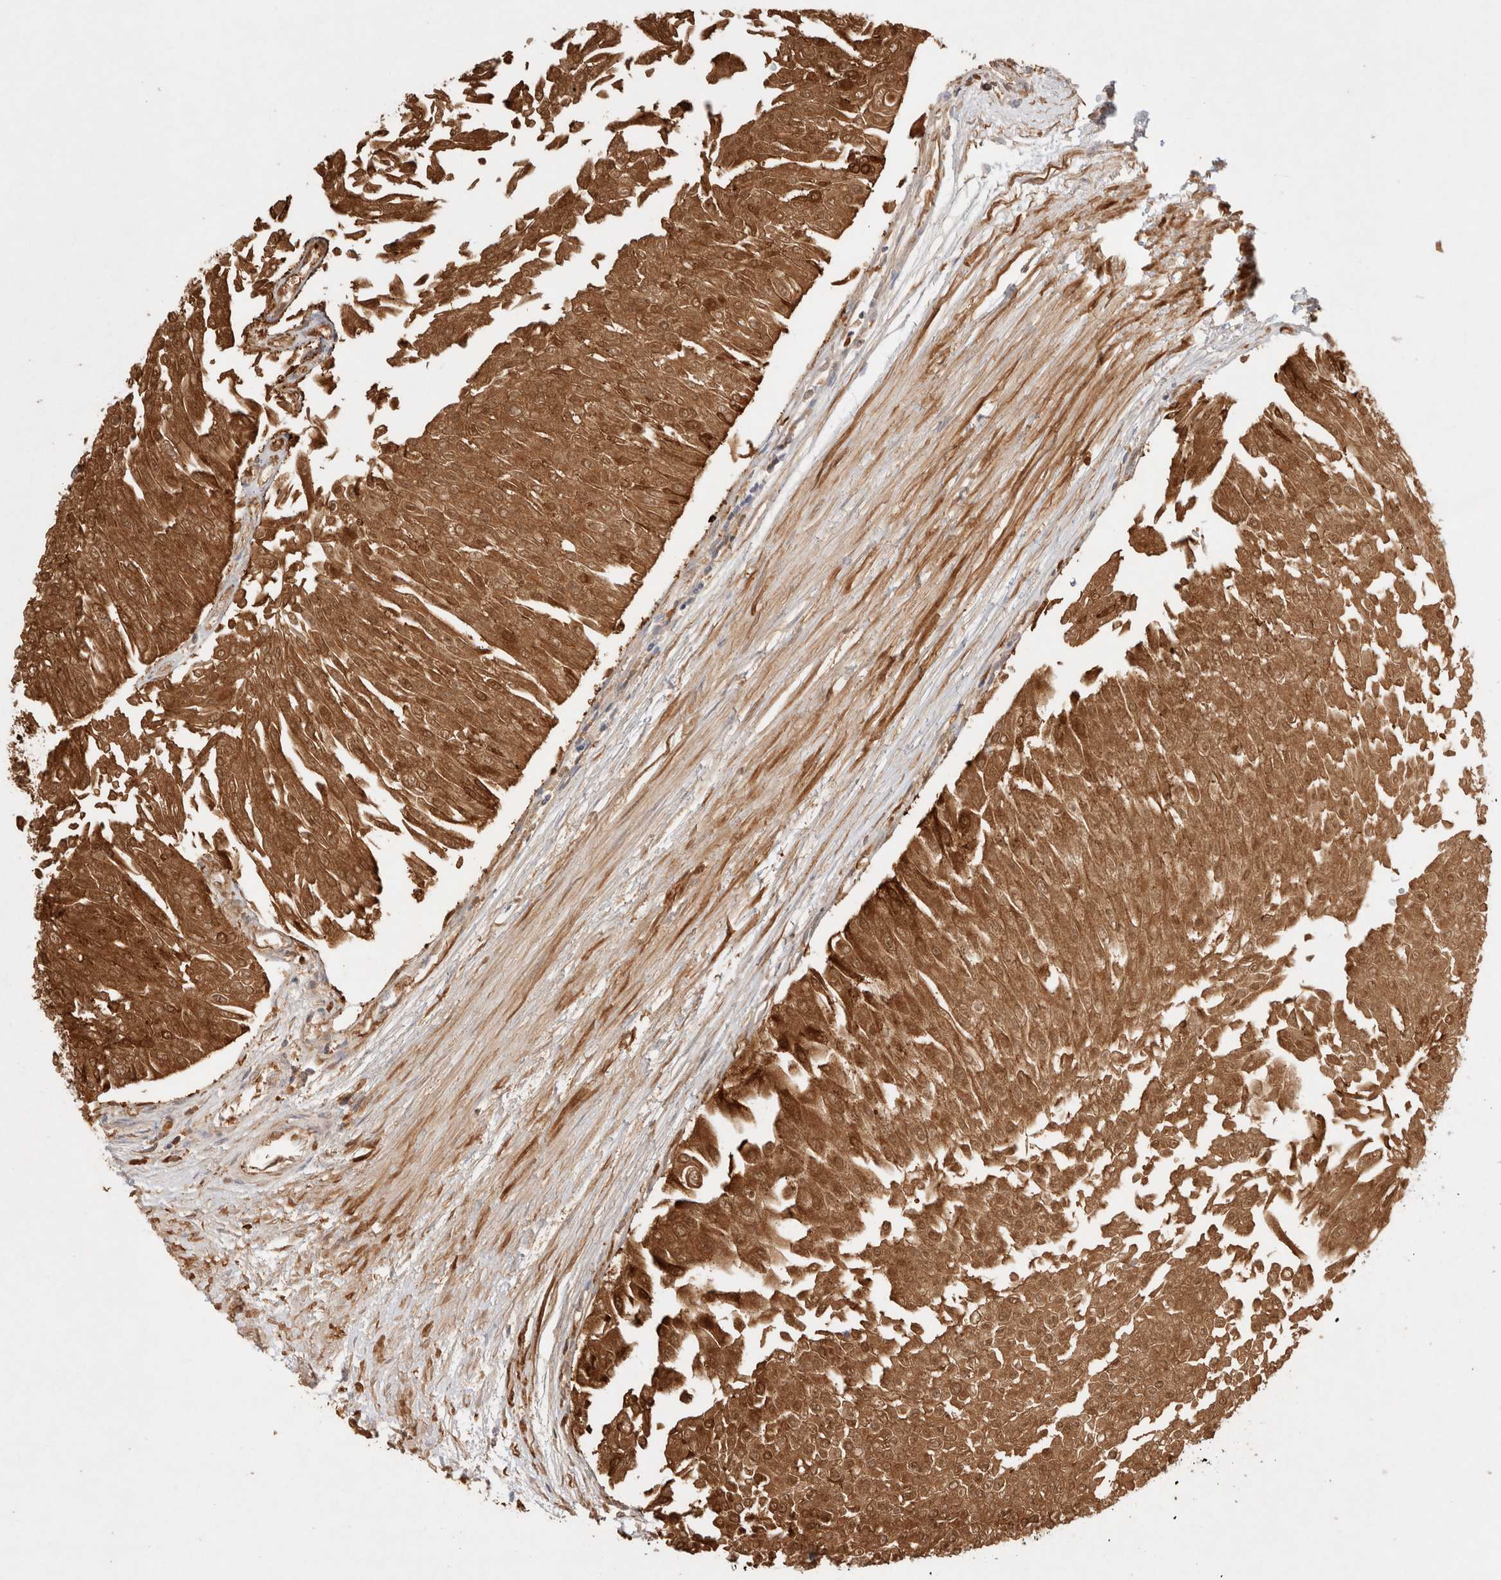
{"staining": {"intensity": "moderate", "quantity": ">75%", "location": "cytoplasmic/membranous,nuclear"}, "tissue": "urothelial cancer", "cell_type": "Tumor cells", "image_type": "cancer", "snomed": [{"axis": "morphology", "description": "Urothelial carcinoma, Low grade"}, {"axis": "topography", "description": "Urinary bladder"}], "caption": "This photomicrograph exhibits urothelial carcinoma (low-grade) stained with immunohistochemistry to label a protein in brown. The cytoplasmic/membranous and nuclear of tumor cells show moderate positivity for the protein. Nuclei are counter-stained blue.", "gene": "STARD10", "patient": {"sex": "male", "age": 67}}